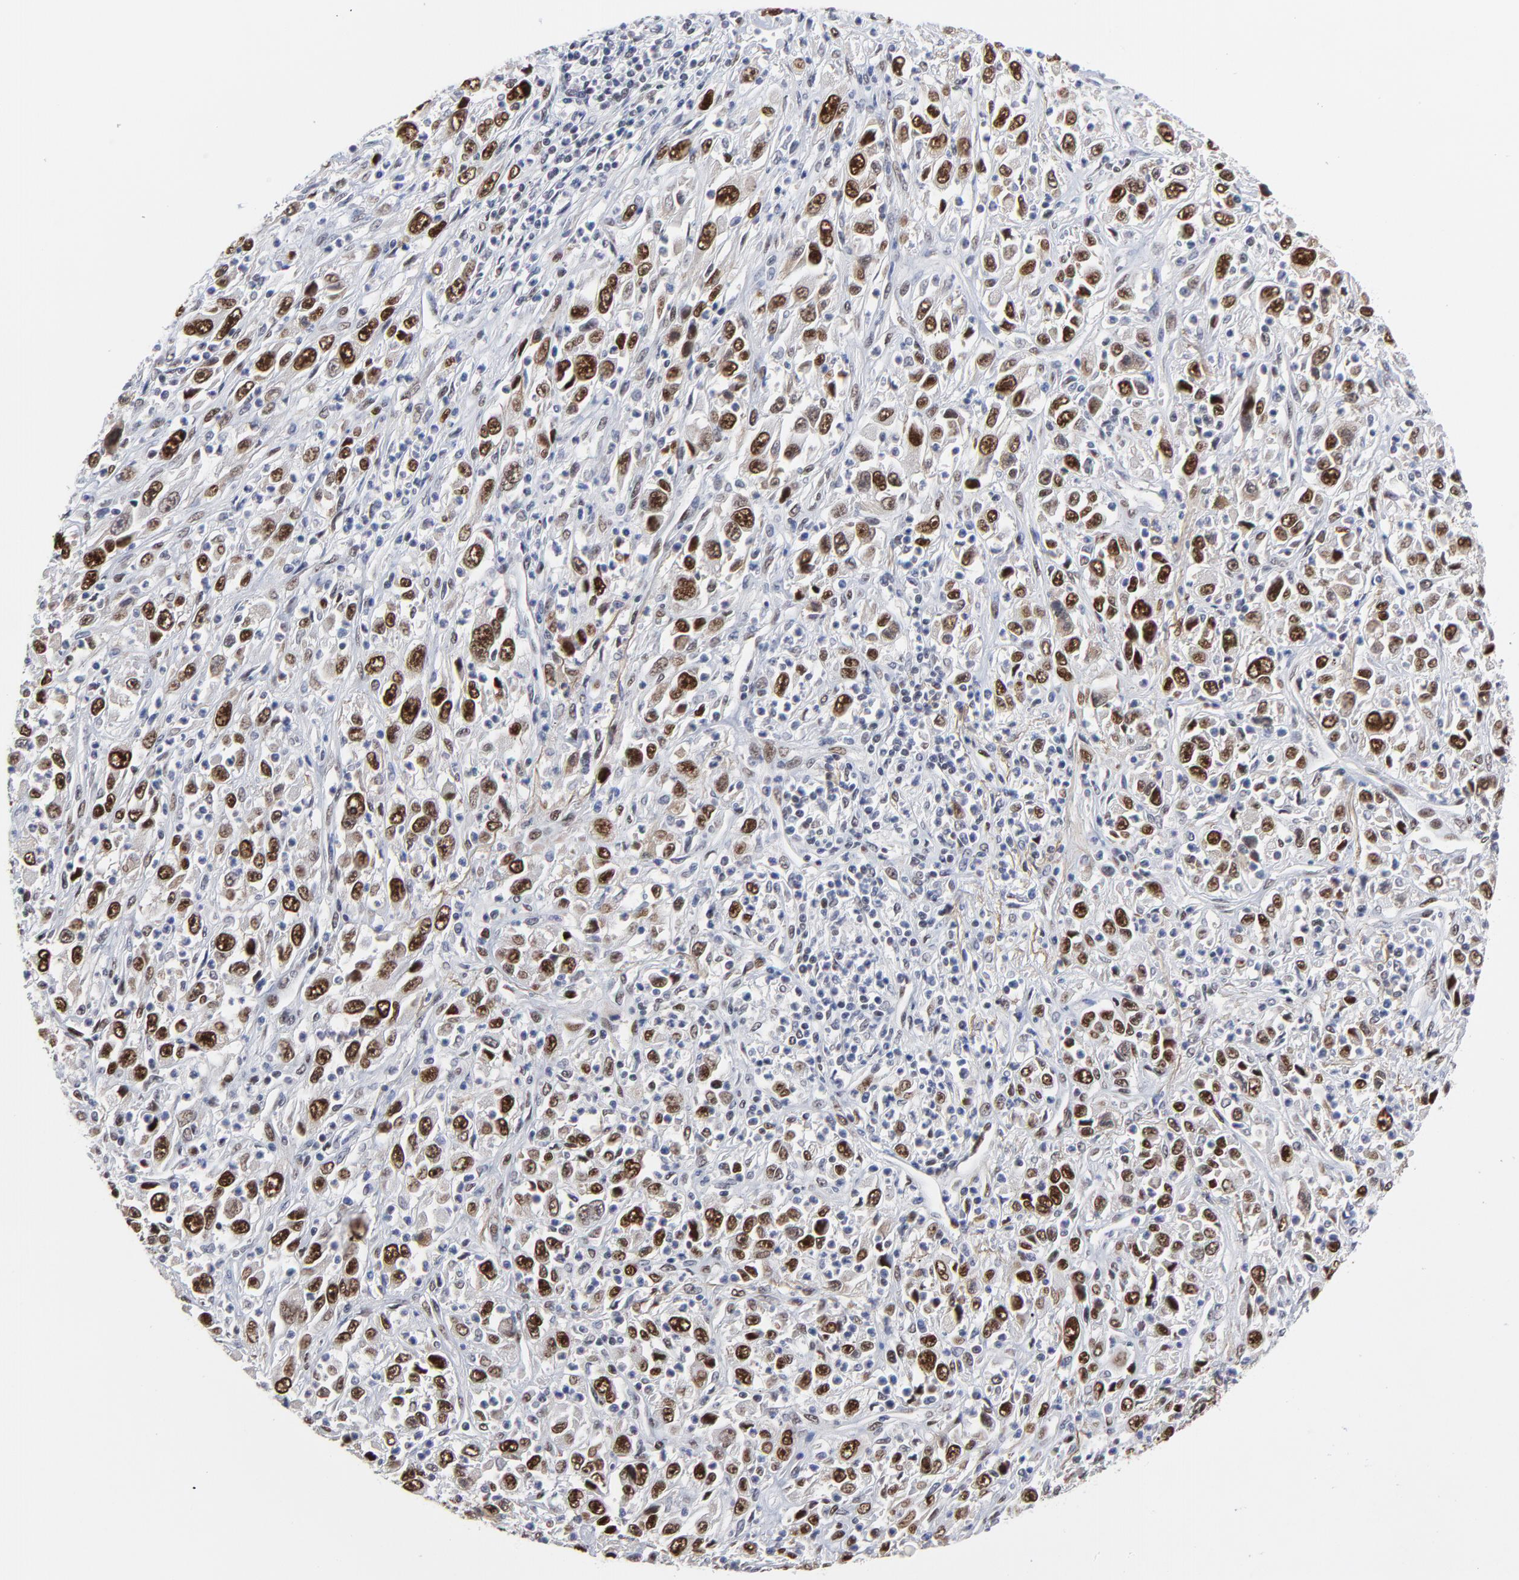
{"staining": {"intensity": "strong", "quantity": ">75%", "location": "nuclear"}, "tissue": "melanoma", "cell_type": "Tumor cells", "image_type": "cancer", "snomed": [{"axis": "morphology", "description": "Malignant melanoma, Metastatic site"}, {"axis": "topography", "description": "Skin"}], "caption": "Melanoma was stained to show a protein in brown. There is high levels of strong nuclear expression in about >75% of tumor cells.", "gene": "OGFOD1", "patient": {"sex": "female", "age": 56}}